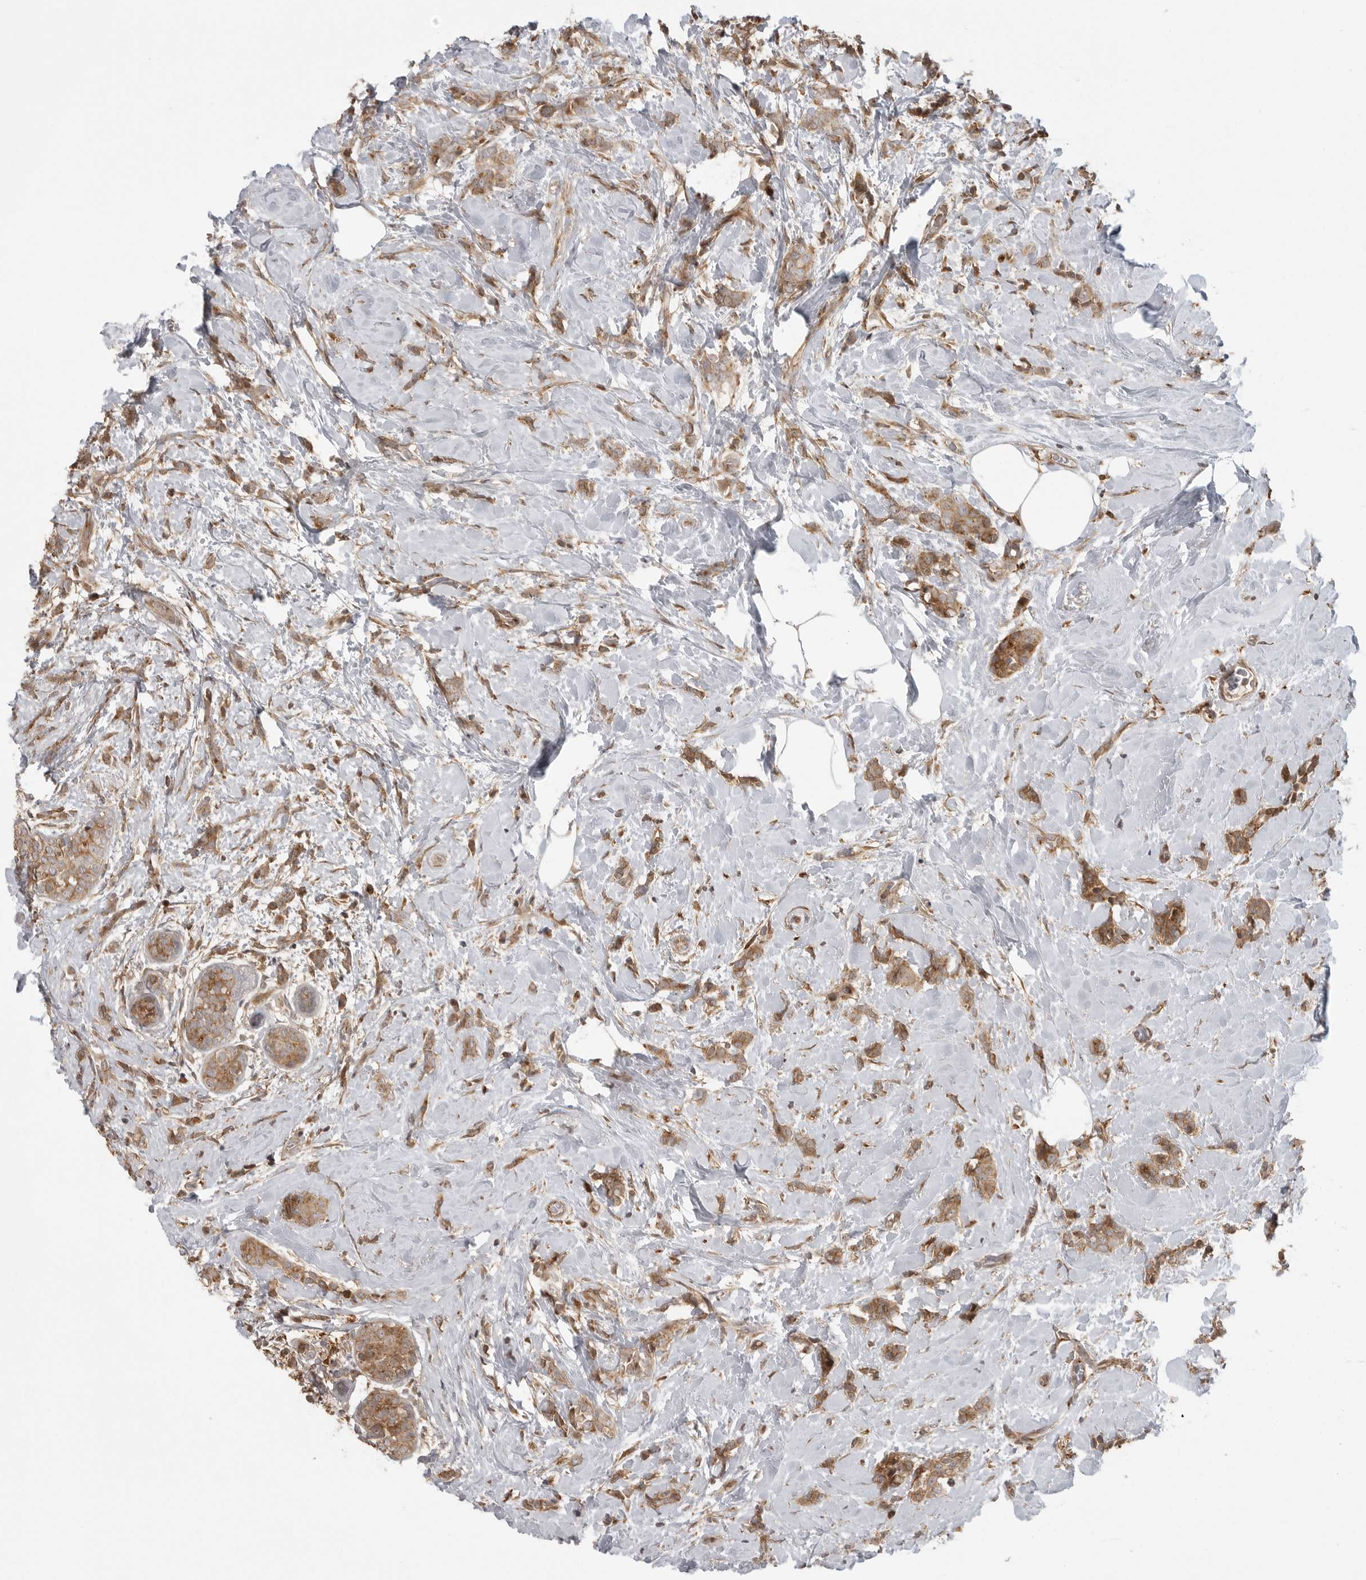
{"staining": {"intensity": "moderate", "quantity": ">75%", "location": "cytoplasmic/membranous"}, "tissue": "breast cancer", "cell_type": "Tumor cells", "image_type": "cancer", "snomed": [{"axis": "morphology", "description": "Lobular carcinoma, in situ"}, {"axis": "morphology", "description": "Lobular carcinoma"}, {"axis": "topography", "description": "Breast"}], "caption": "IHC (DAB (3,3'-diaminobenzidine)) staining of human breast lobular carcinoma in situ shows moderate cytoplasmic/membranous protein positivity in about >75% of tumor cells. Using DAB (3,3'-diaminobenzidine) (brown) and hematoxylin (blue) stains, captured at high magnification using brightfield microscopy.", "gene": "FAT3", "patient": {"sex": "female", "age": 41}}